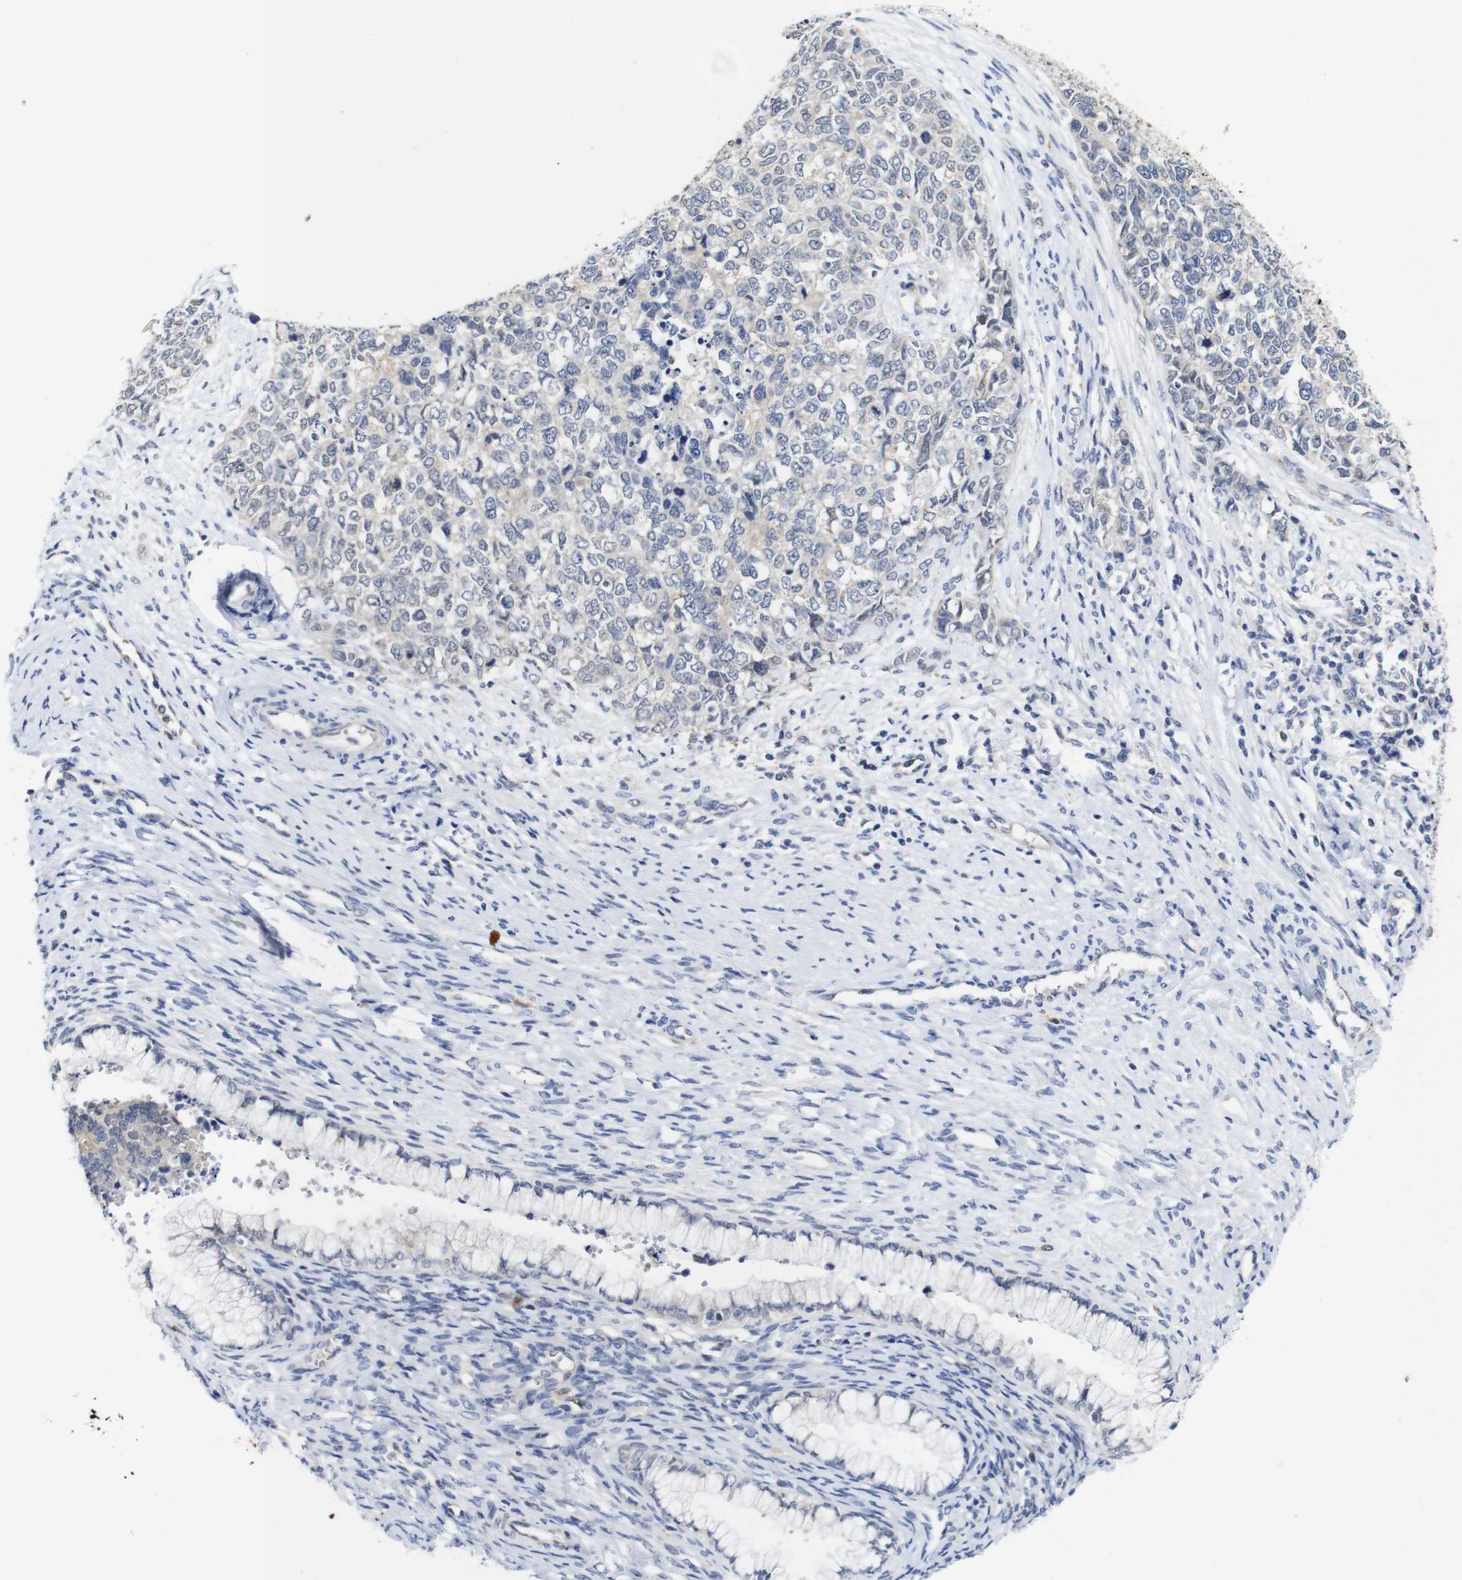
{"staining": {"intensity": "negative", "quantity": "none", "location": "none"}, "tissue": "cervical cancer", "cell_type": "Tumor cells", "image_type": "cancer", "snomed": [{"axis": "morphology", "description": "Squamous cell carcinoma, NOS"}, {"axis": "topography", "description": "Cervix"}], "caption": "Tumor cells show no significant protein expression in cervical cancer (squamous cell carcinoma).", "gene": "FURIN", "patient": {"sex": "female", "age": 63}}